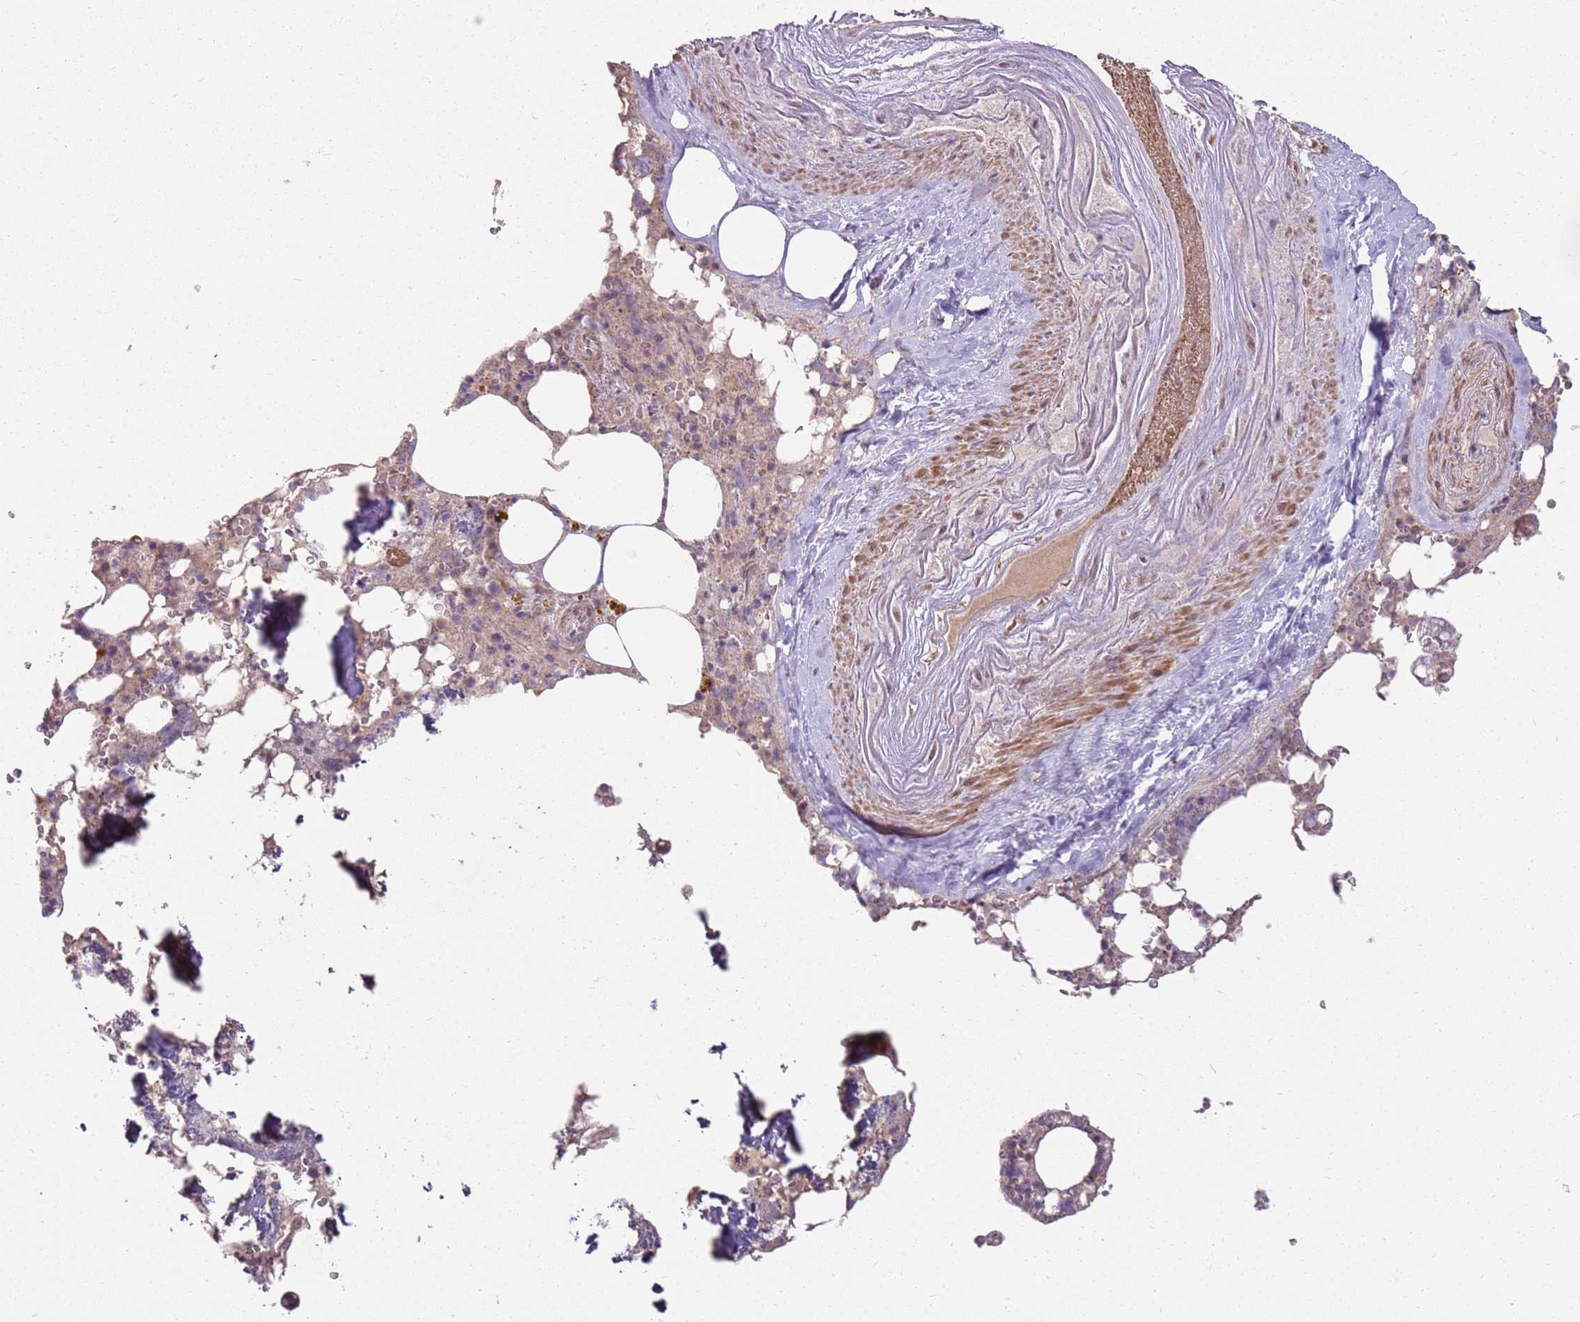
{"staining": {"intensity": "moderate", "quantity": "<25%", "location": "cytoplasmic/membranous"}, "tissue": "bone marrow", "cell_type": "Hematopoietic cells", "image_type": "normal", "snomed": [{"axis": "morphology", "description": "Normal tissue, NOS"}, {"axis": "topography", "description": "Bone marrow"}], "caption": "Immunohistochemical staining of unremarkable bone marrow displays <25% levels of moderate cytoplasmic/membranous protein expression in about <25% of hematopoietic cells.", "gene": "SPATA31D1", "patient": {"sex": "male", "age": 64}}